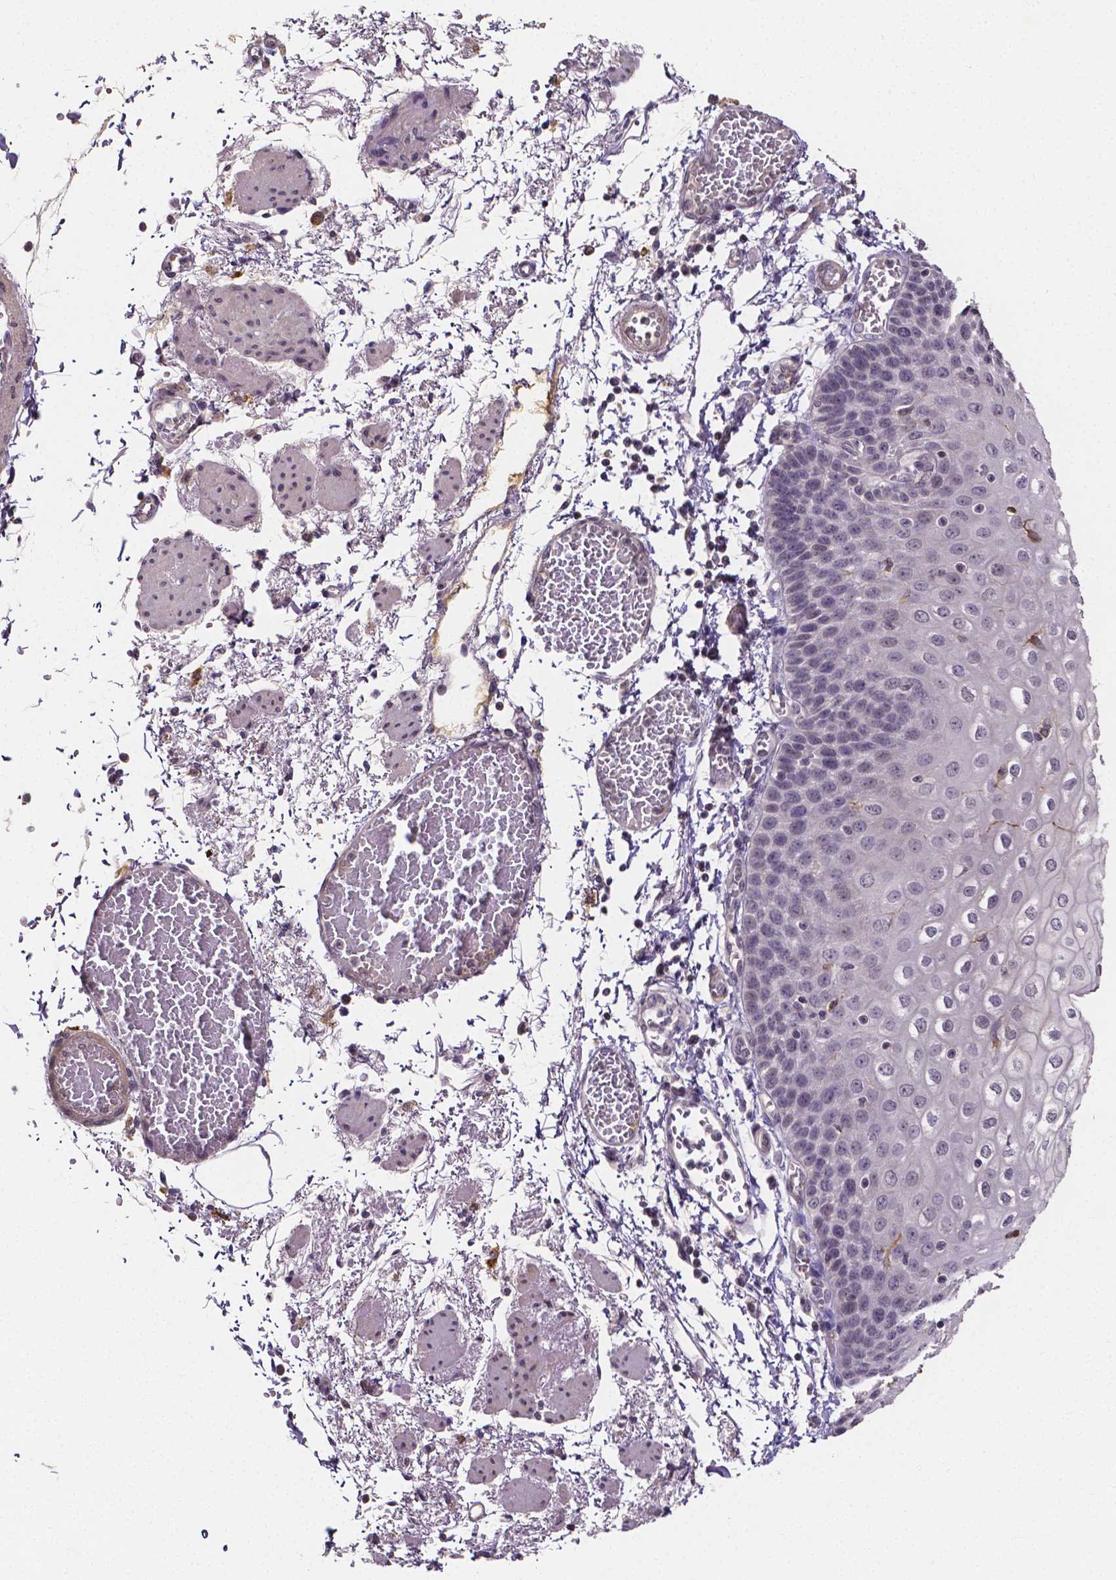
{"staining": {"intensity": "negative", "quantity": "none", "location": "none"}, "tissue": "esophagus", "cell_type": "Squamous epithelial cells", "image_type": "normal", "snomed": [{"axis": "morphology", "description": "Normal tissue, NOS"}, {"axis": "morphology", "description": "Adenocarcinoma, NOS"}, {"axis": "topography", "description": "Esophagus"}], "caption": "Protein analysis of normal esophagus exhibits no significant expression in squamous epithelial cells. (DAB (3,3'-diaminobenzidine) IHC, high magnification).", "gene": "NRGN", "patient": {"sex": "male", "age": 81}}